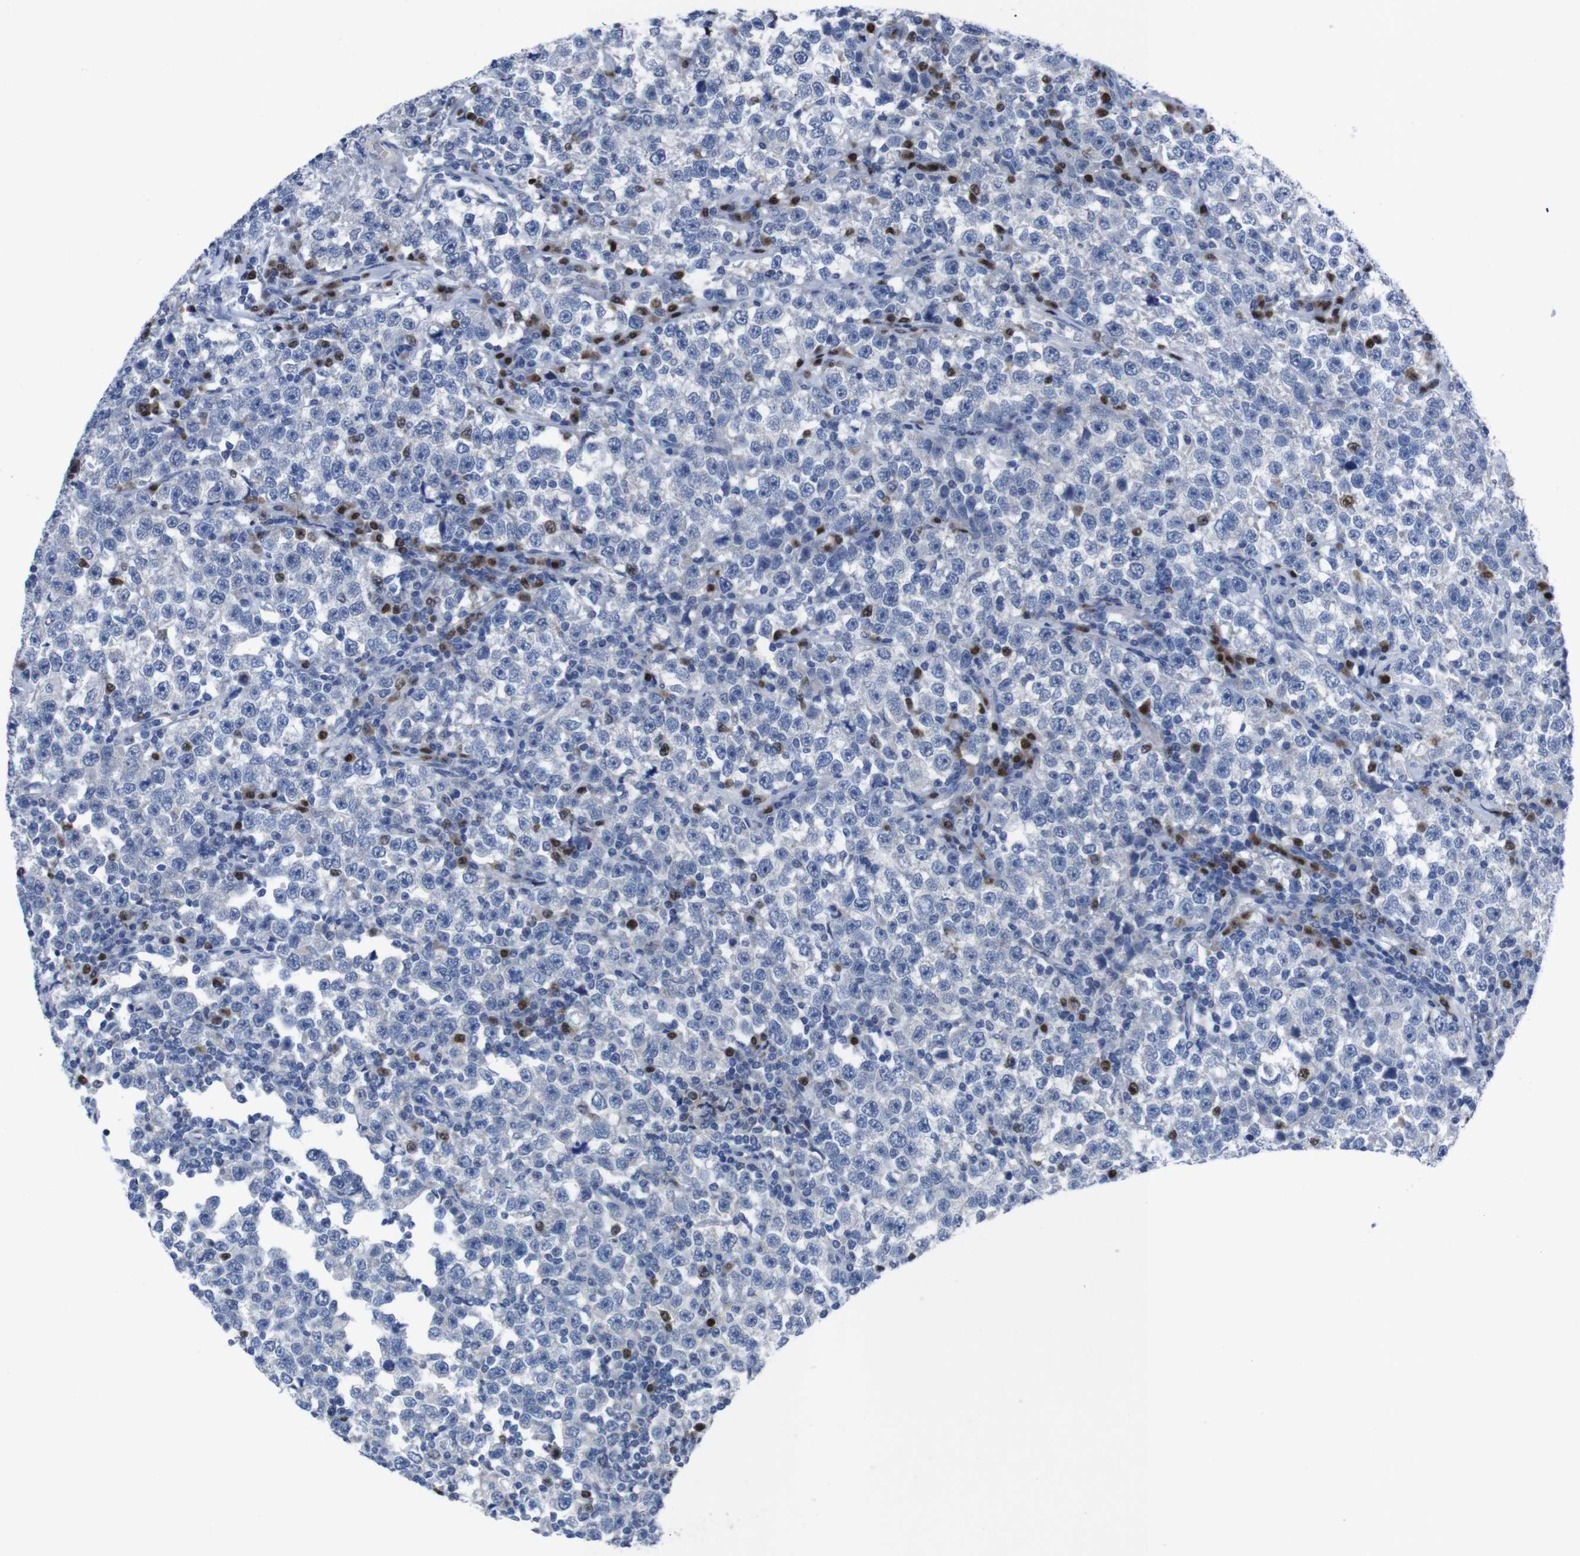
{"staining": {"intensity": "negative", "quantity": "none", "location": "none"}, "tissue": "testis cancer", "cell_type": "Tumor cells", "image_type": "cancer", "snomed": [{"axis": "morphology", "description": "Seminoma, NOS"}, {"axis": "topography", "description": "Testis"}], "caption": "Testis seminoma was stained to show a protein in brown. There is no significant expression in tumor cells.", "gene": "IRF4", "patient": {"sex": "male", "age": 43}}